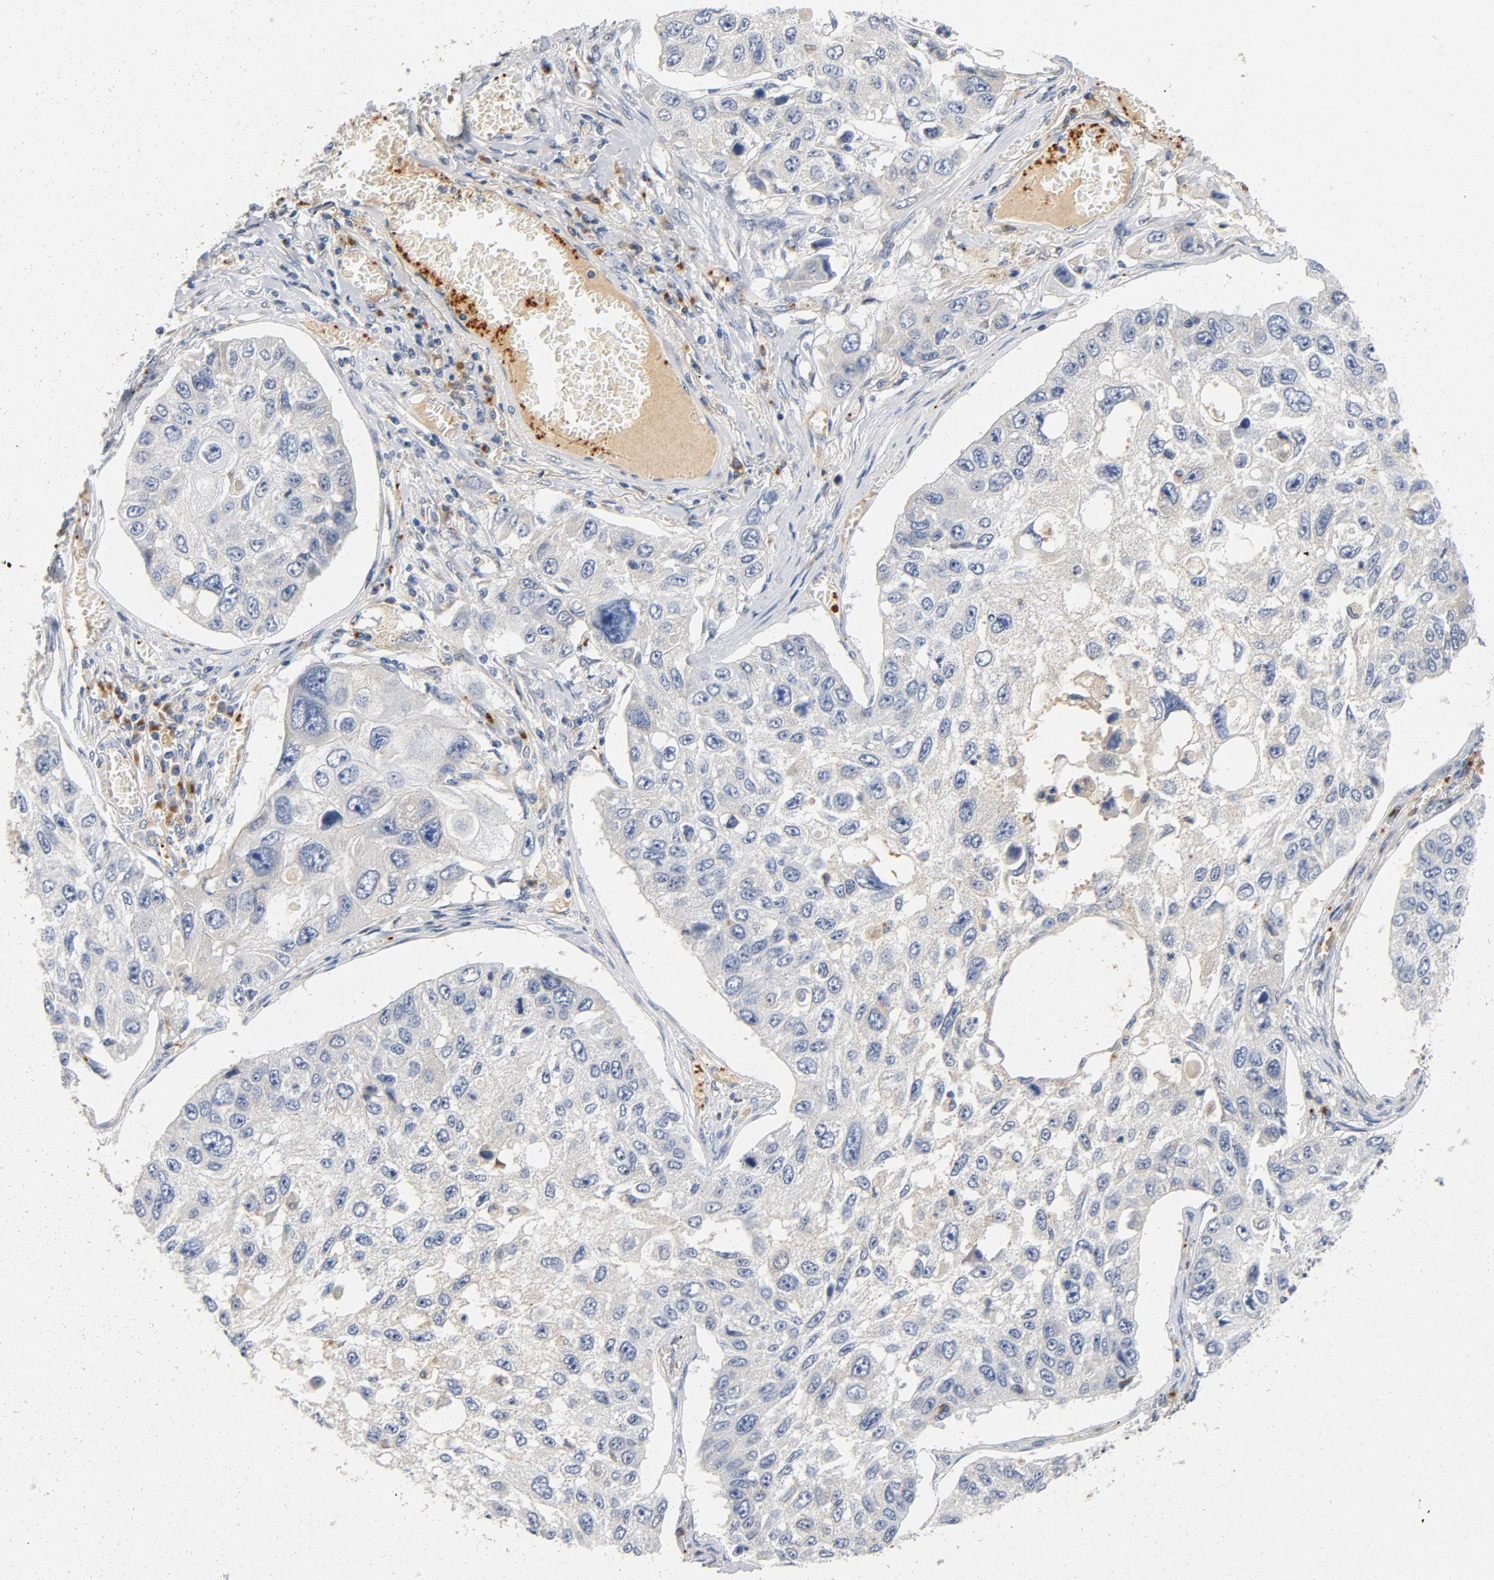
{"staining": {"intensity": "negative", "quantity": "none", "location": "none"}, "tissue": "lung cancer", "cell_type": "Tumor cells", "image_type": "cancer", "snomed": [{"axis": "morphology", "description": "Squamous cell carcinoma, NOS"}, {"axis": "topography", "description": "Lung"}], "caption": "Tumor cells are negative for brown protein staining in lung cancer (squamous cell carcinoma).", "gene": "LMAN2", "patient": {"sex": "male", "age": 71}}